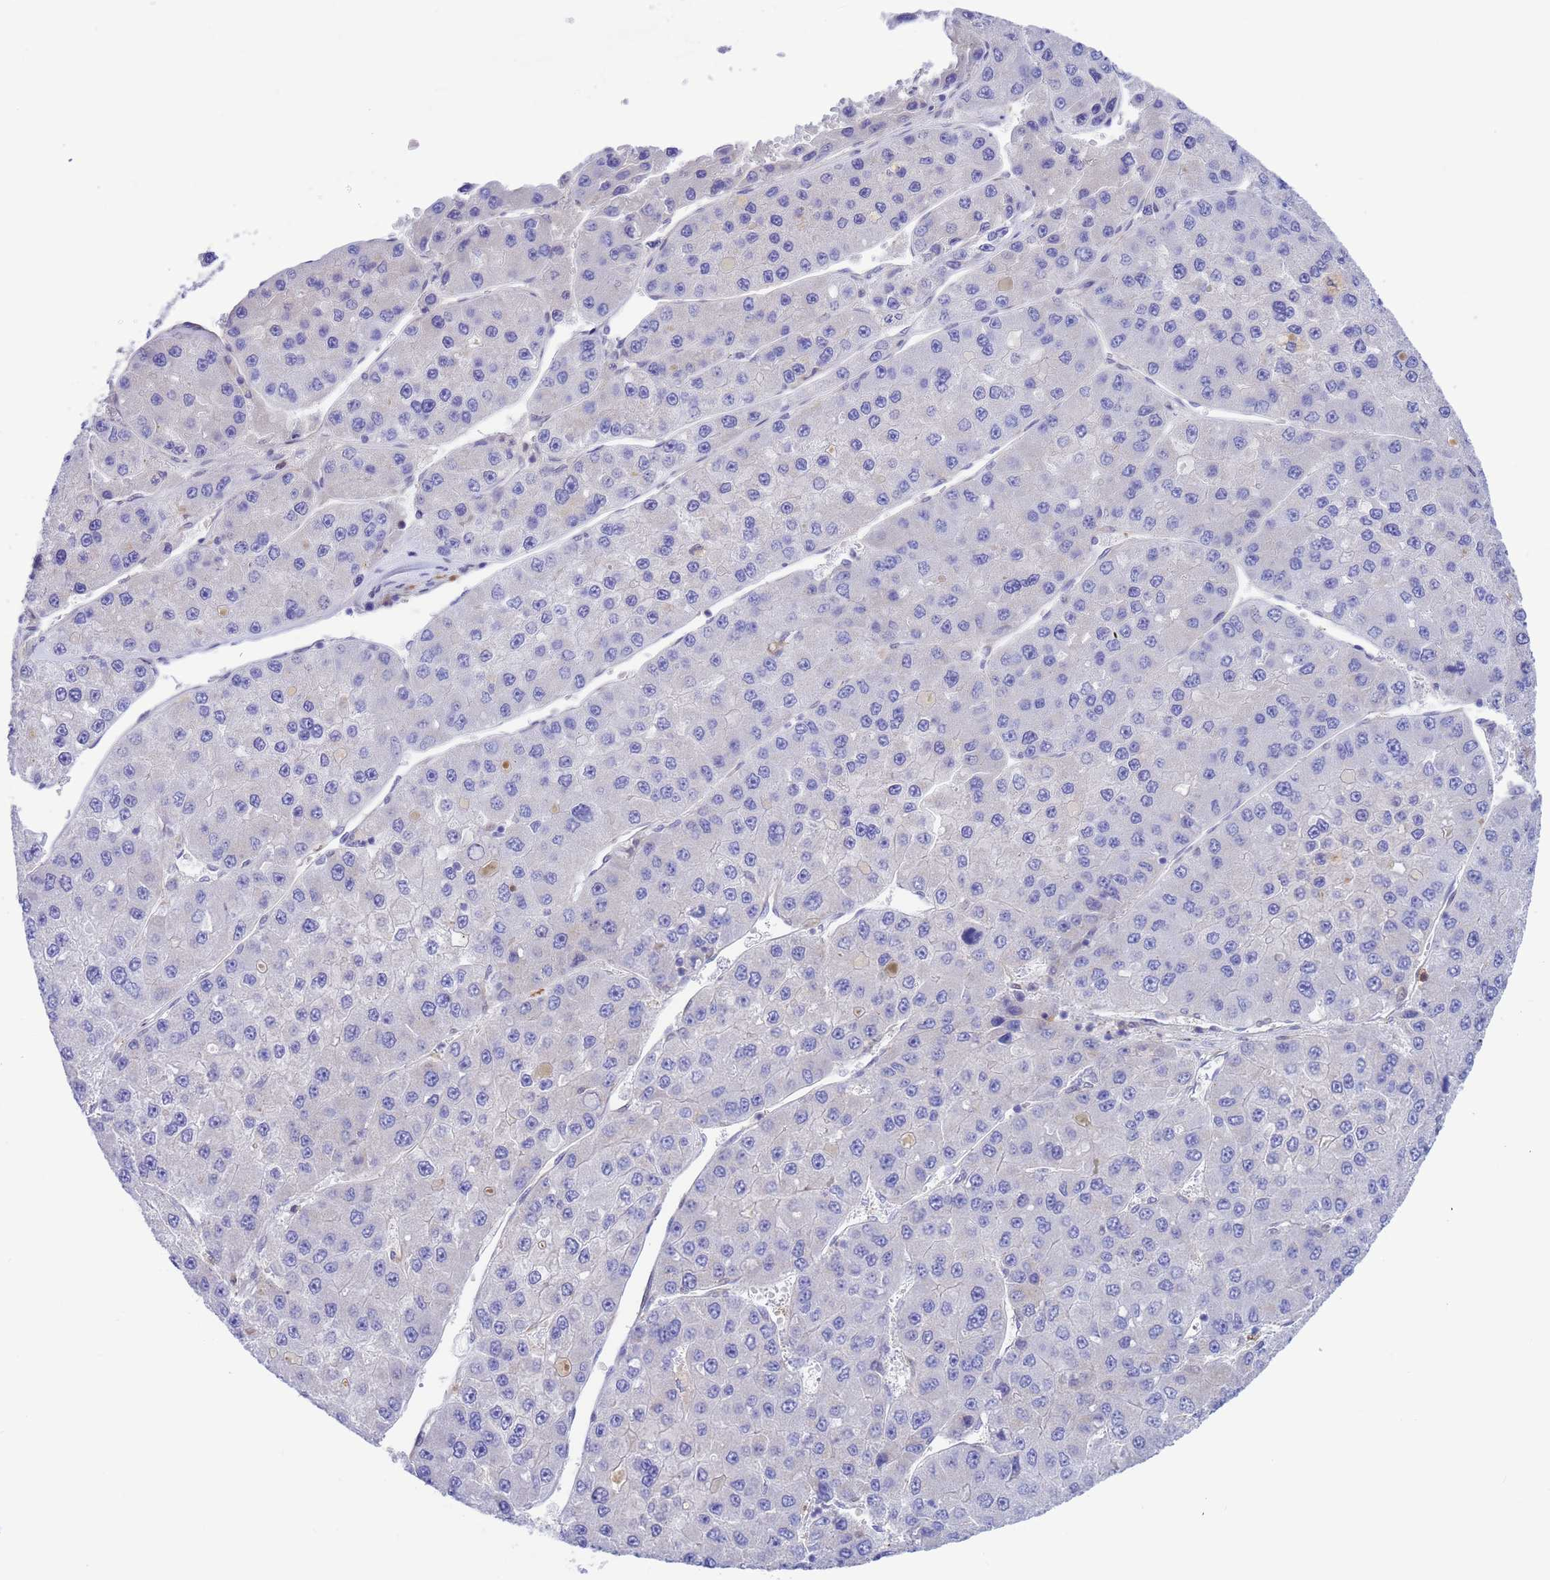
{"staining": {"intensity": "negative", "quantity": "none", "location": "none"}, "tissue": "liver cancer", "cell_type": "Tumor cells", "image_type": "cancer", "snomed": [{"axis": "morphology", "description": "Carcinoma, Hepatocellular, NOS"}, {"axis": "topography", "description": "Liver"}], "caption": "Hepatocellular carcinoma (liver) was stained to show a protein in brown. There is no significant staining in tumor cells.", "gene": "FOXRED1", "patient": {"sex": "female", "age": 73}}